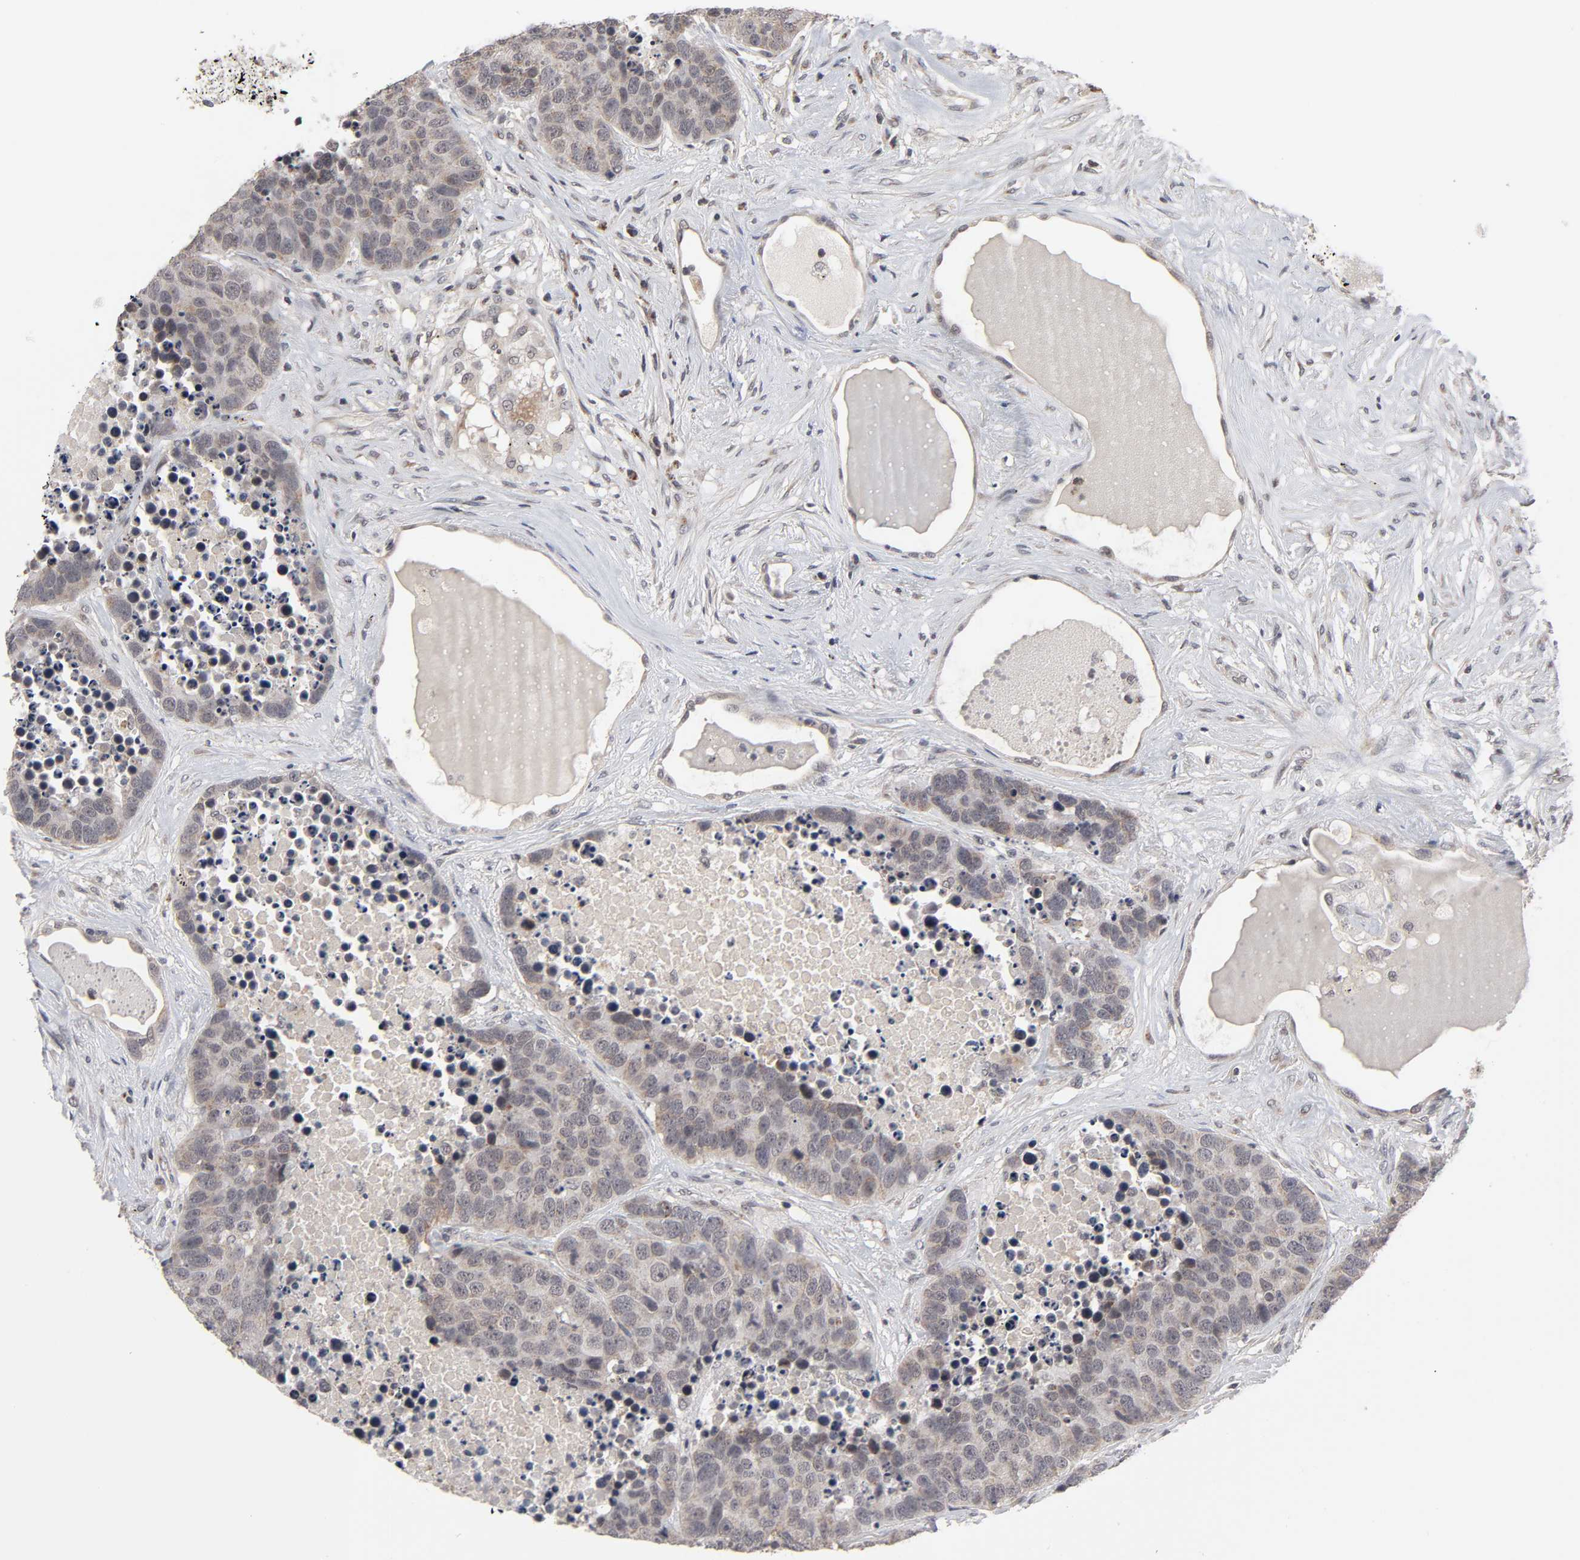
{"staining": {"intensity": "moderate", "quantity": "25%-75%", "location": "cytoplasmic/membranous,nuclear"}, "tissue": "carcinoid", "cell_type": "Tumor cells", "image_type": "cancer", "snomed": [{"axis": "morphology", "description": "Carcinoid, malignant, NOS"}, {"axis": "topography", "description": "Lung"}], "caption": "Immunohistochemical staining of human carcinoid reveals moderate cytoplasmic/membranous and nuclear protein staining in approximately 25%-75% of tumor cells.", "gene": "AUH", "patient": {"sex": "male", "age": 60}}